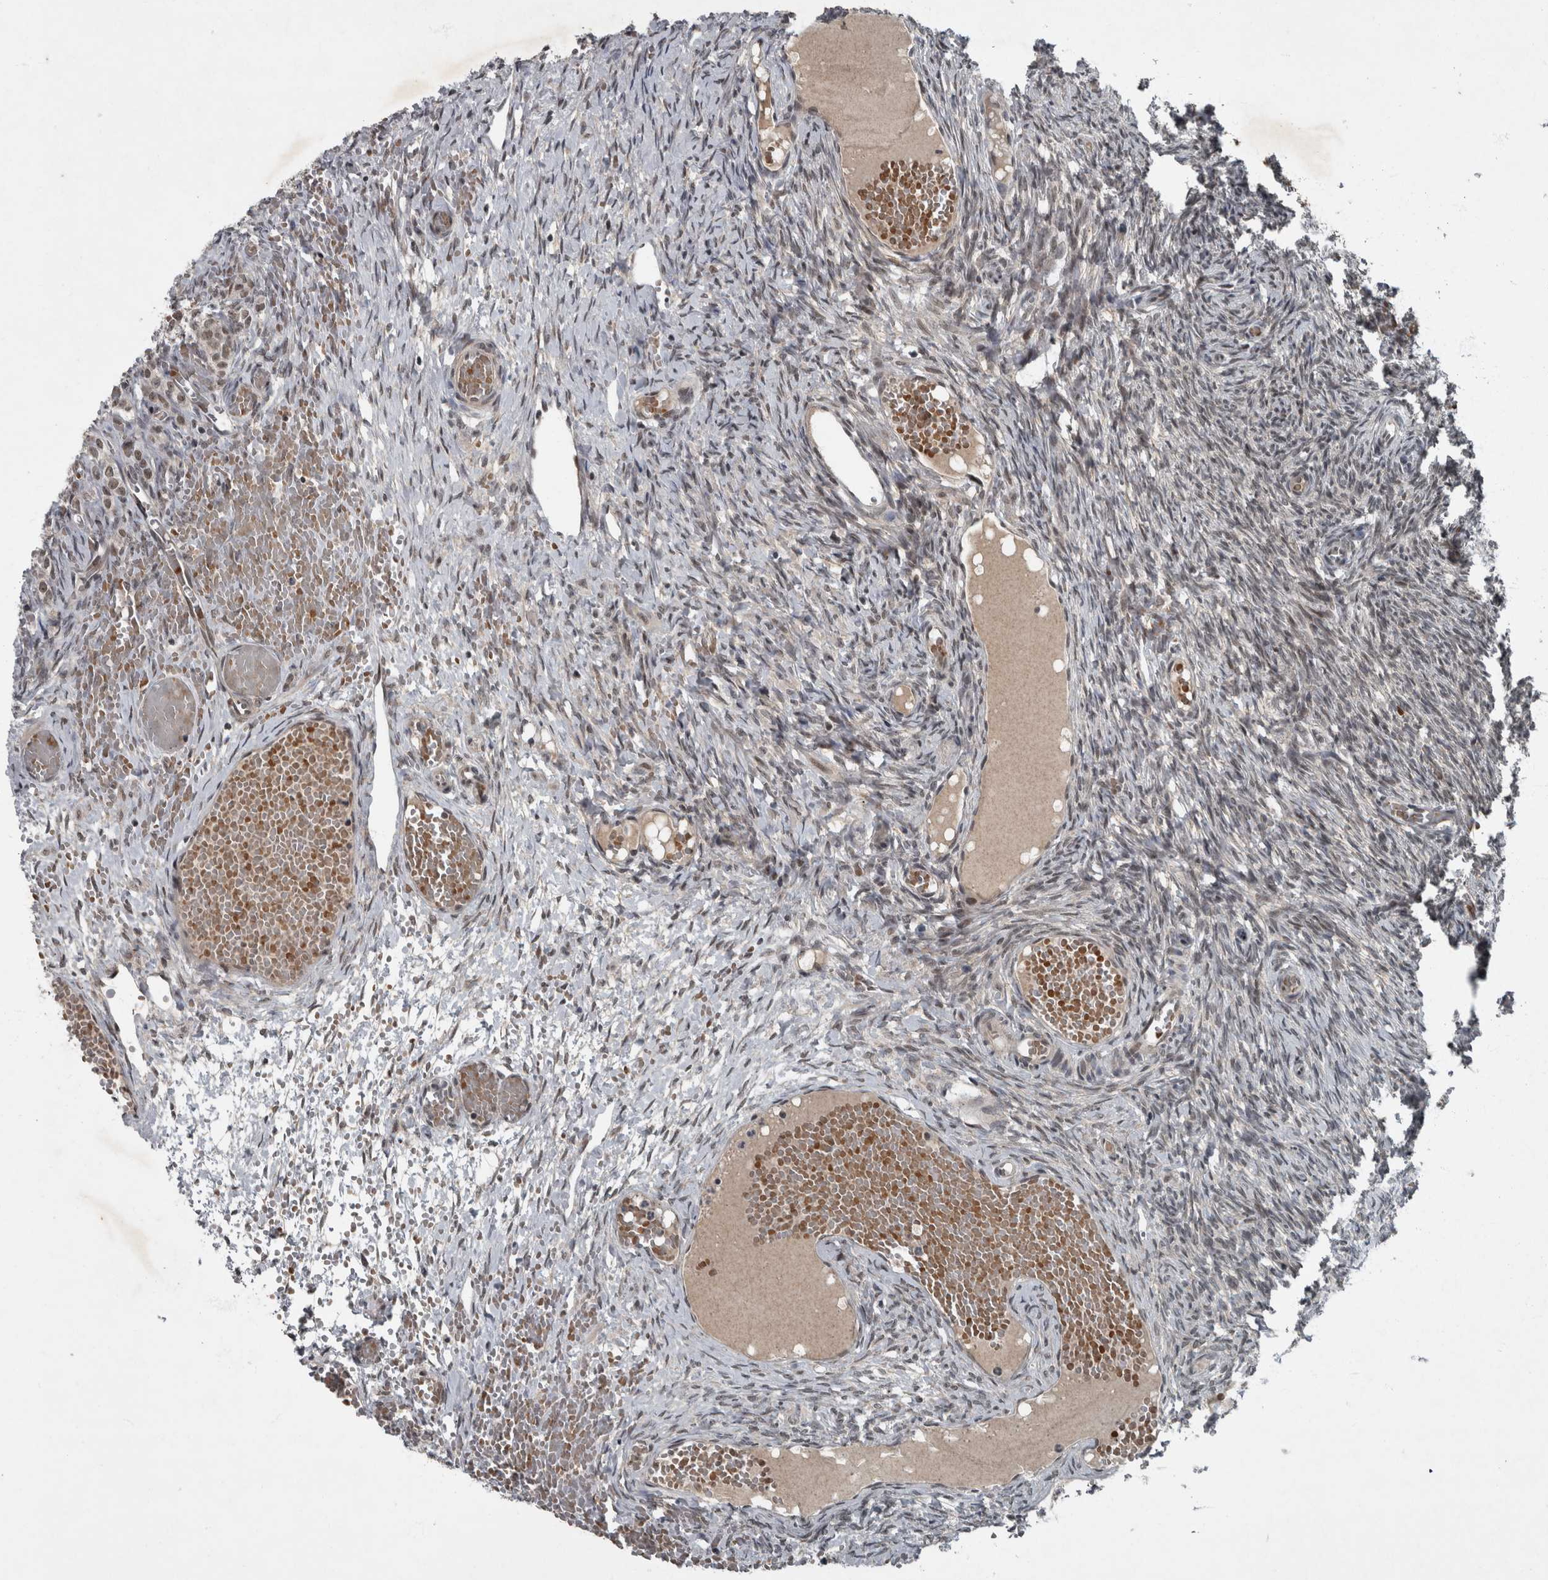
{"staining": {"intensity": "weak", "quantity": "<25%", "location": "nuclear"}, "tissue": "ovary", "cell_type": "Ovarian stroma cells", "image_type": "normal", "snomed": [{"axis": "morphology", "description": "Adenocarcinoma, NOS"}, {"axis": "topography", "description": "Endometrium"}], "caption": "The micrograph demonstrates no significant expression in ovarian stroma cells of ovary.", "gene": "WDR33", "patient": {"sex": "female", "age": 32}}